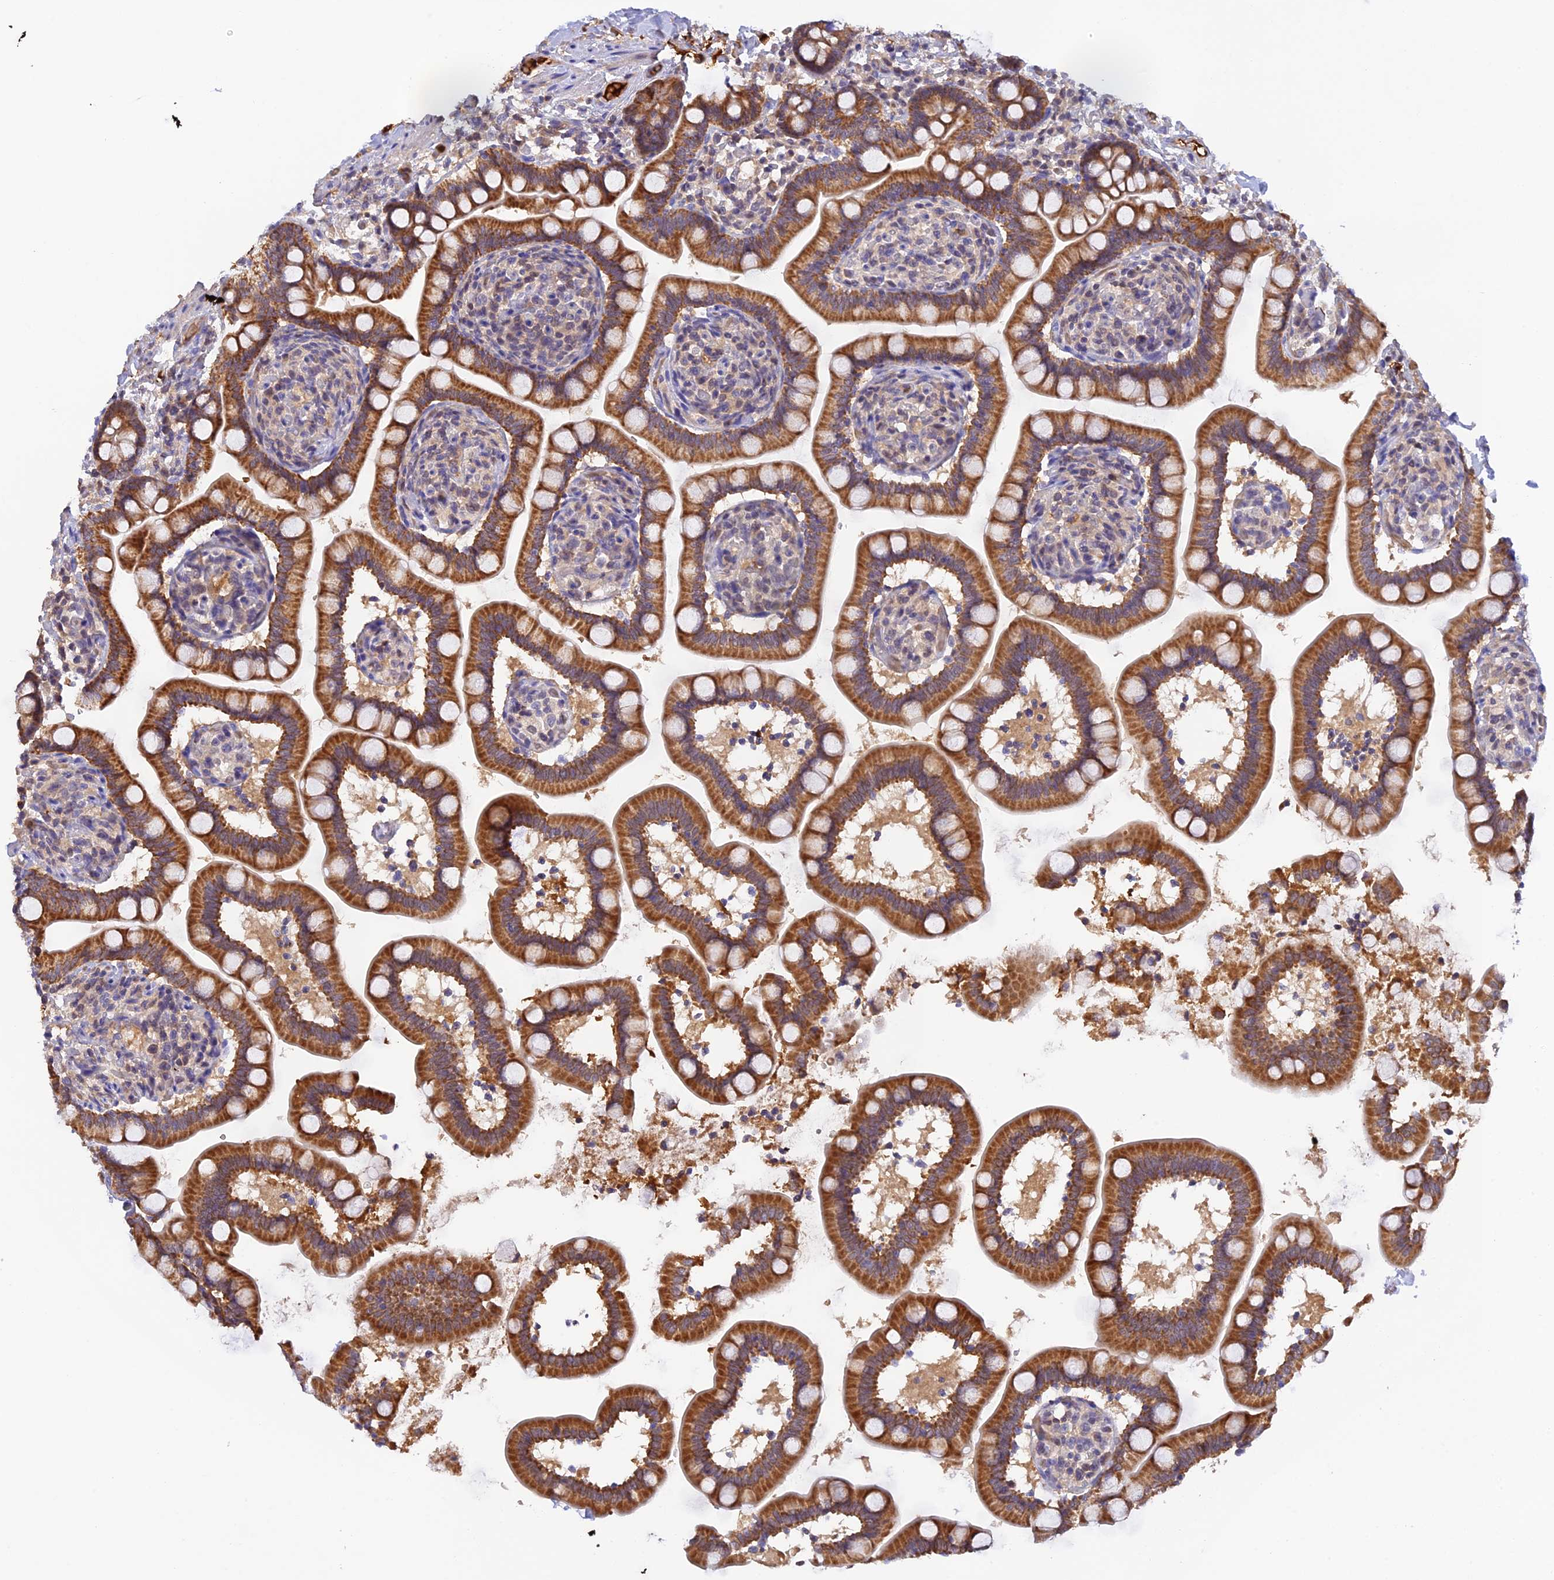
{"staining": {"intensity": "strong", "quantity": ">75%", "location": "cytoplasmic/membranous"}, "tissue": "small intestine", "cell_type": "Glandular cells", "image_type": "normal", "snomed": [{"axis": "morphology", "description": "Normal tissue, NOS"}, {"axis": "topography", "description": "Small intestine"}], "caption": "A brown stain shows strong cytoplasmic/membranous positivity of a protein in glandular cells of normal human small intestine.", "gene": "HDHD2", "patient": {"sex": "female", "age": 64}}